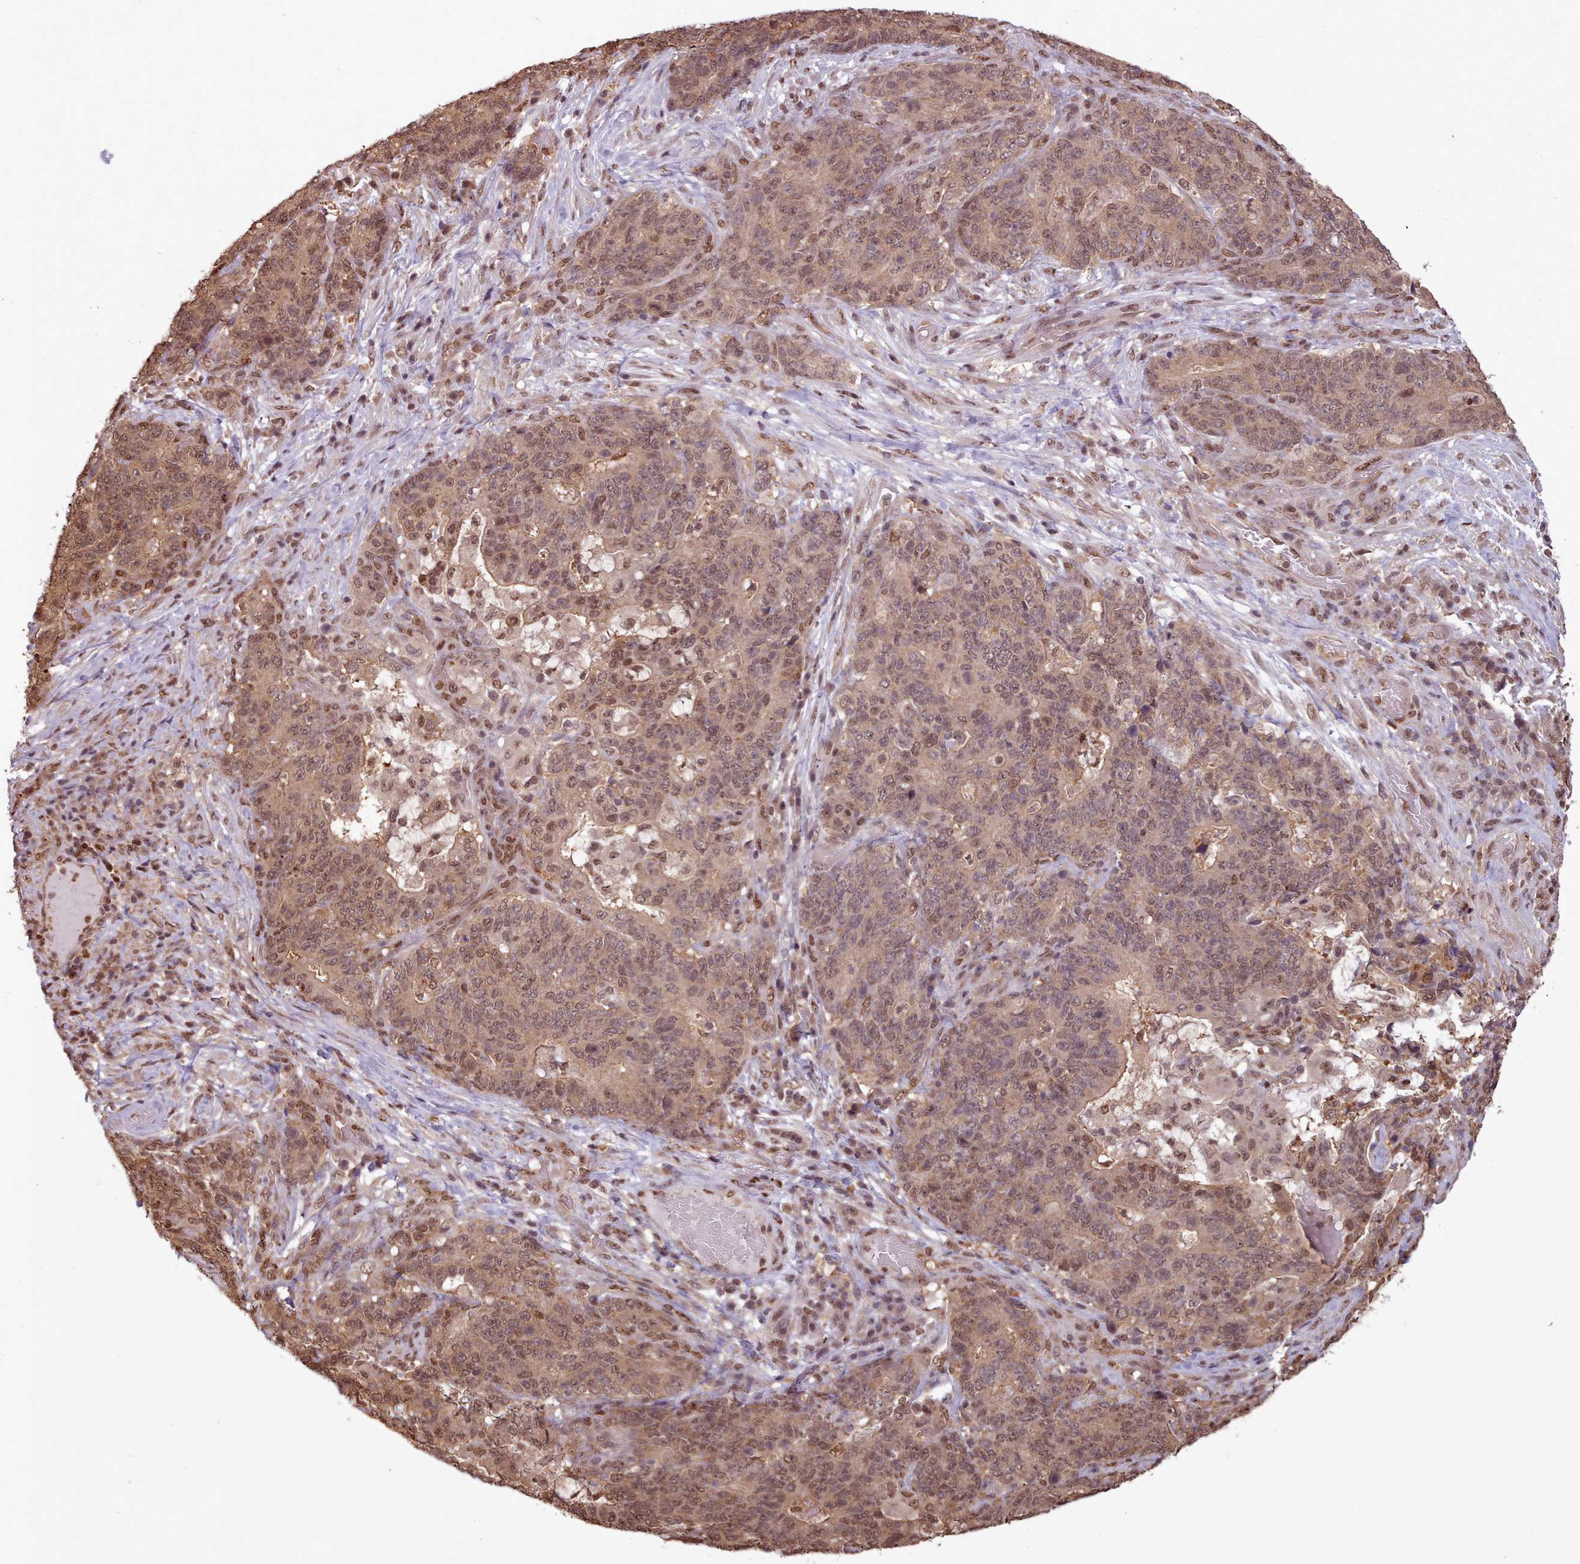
{"staining": {"intensity": "weak", "quantity": ">75%", "location": "cytoplasmic/membranous,nuclear"}, "tissue": "stomach cancer", "cell_type": "Tumor cells", "image_type": "cancer", "snomed": [{"axis": "morphology", "description": "Normal tissue, NOS"}, {"axis": "morphology", "description": "Adenocarcinoma, NOS"}, {"axis": "topography", "description": "Stomach"}], "caption": "Approximately >75% of tumor cells in human stomach cancer (adenocarcinoma) display weak cytoplasmic/membranous and nuclear protein positivity as visualized by brown immunohistochemical staining.", "gene": "RPS27A", "patient": {"sex": "female", "age": 64}}